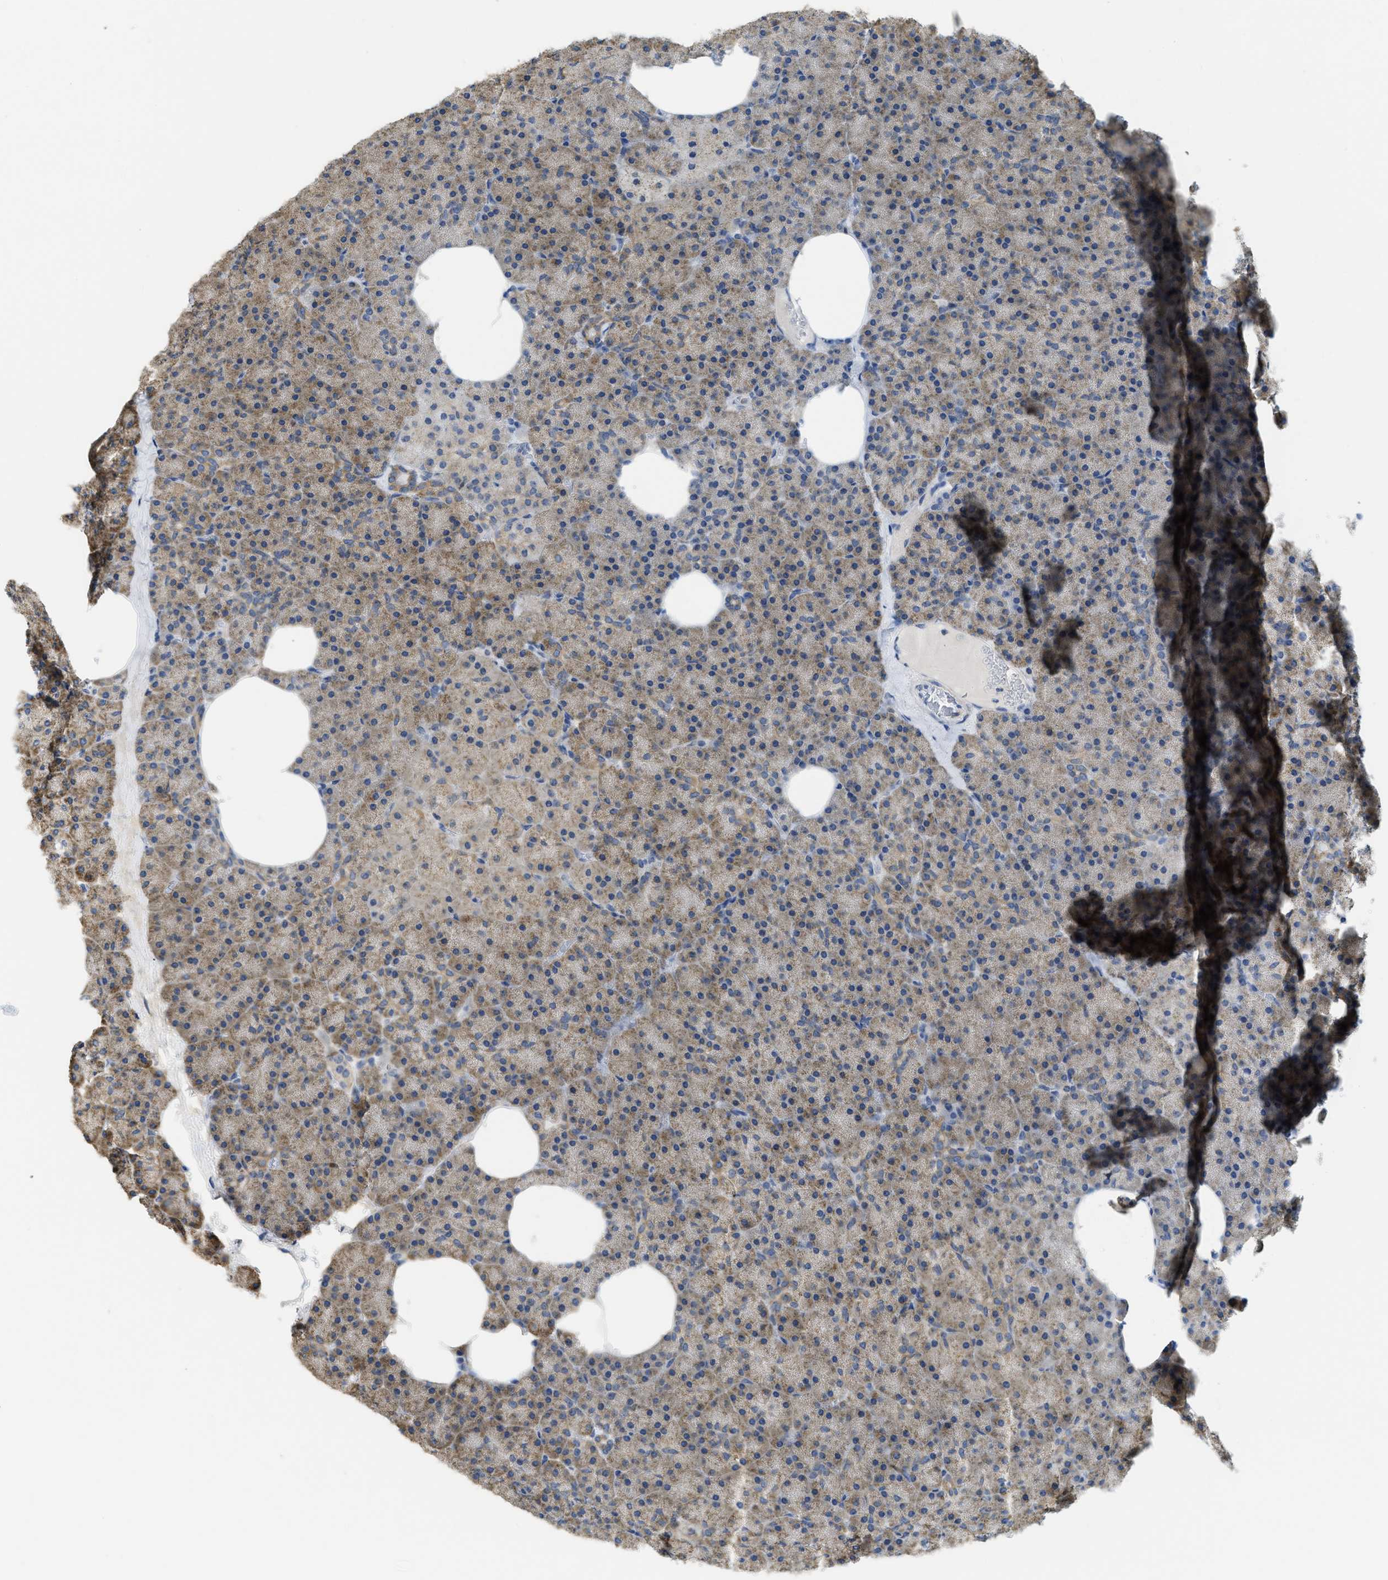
{"staining": {"intensity": "moderate", "quantity": "25%-75%", "location": "cytoplasmic/membranous"}, "tissue": "pancreas", "cell_type": "Exocrine glandular cells", "image_type": "normal", "snomed": [{"axis": "morphology", "description": "Normal tissue, NOS"}, {"axis": "morphology", "description": "Carcinoid, malignant, NOS"}, {"axis": "topography", "description": "Pancreas"}], "caption": "This image displays benign pancreas stained with immunohistochemistry (IHC) to label a protein in brown. The cytoplasmic/membranous of exocrine glandular cells show moderate positivity for the protein. Nuclei are counter-stained blue.", "gene": "SFXN2", "patient": {"sex": "female", "age": 35}}